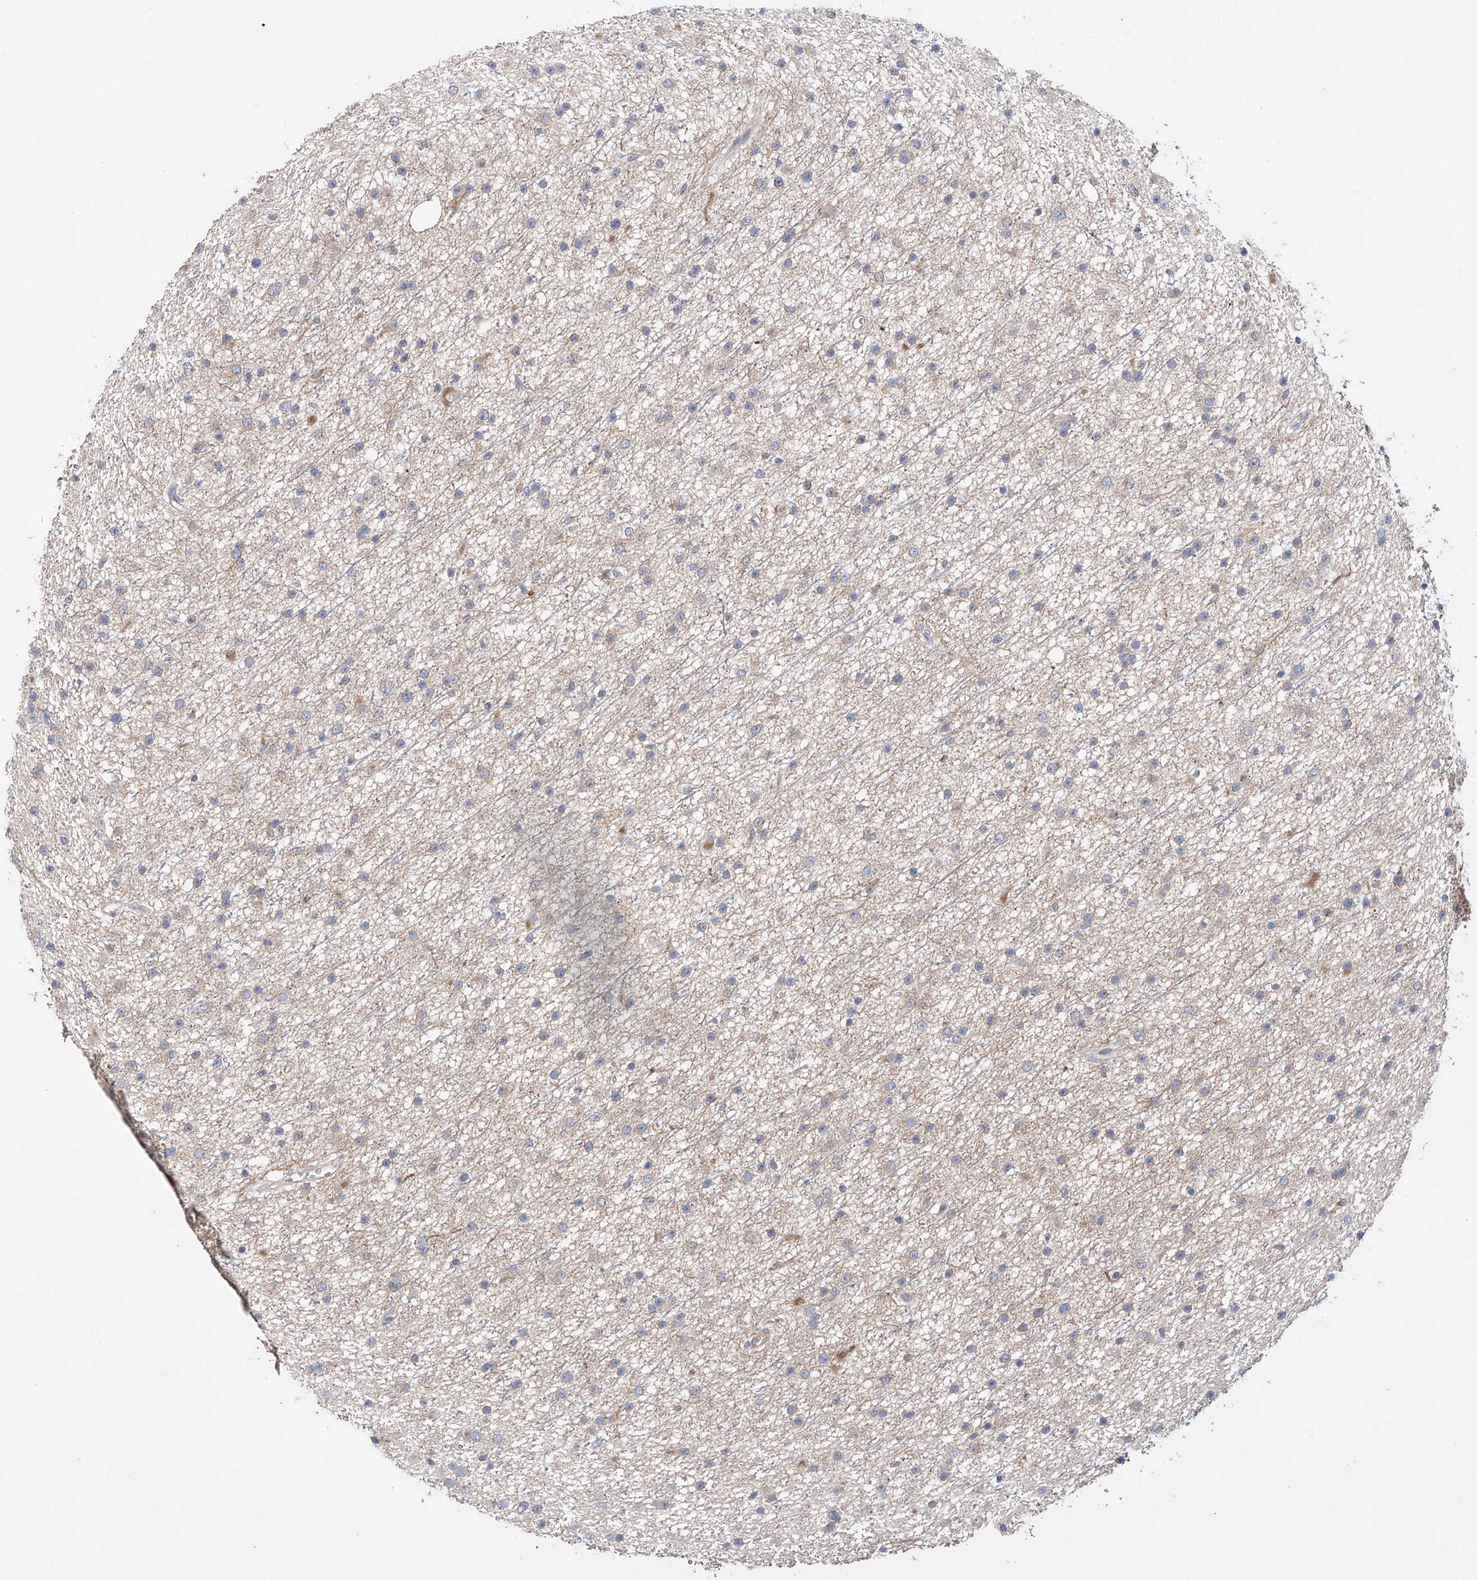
{"staining": {"intensity": "weak", "quantity": "<25%", "location": "cytoplasmic/membranous"}, "tissue": "glioma", "cell_type": "Tumor cells", "image_type": "cancer", "snomed": [{"axis": "morphology", "description": "Glioma, malignant, Low grade"}, {"axis": "topography", "description": "Cerebral cortex"}], "caption": "Immunohistochemistry of human malignant glioma (low-grade) reveals no staining in tumor cells.", "gene": "AFG1L", "patient": {"sex": "female", "age": 39}}